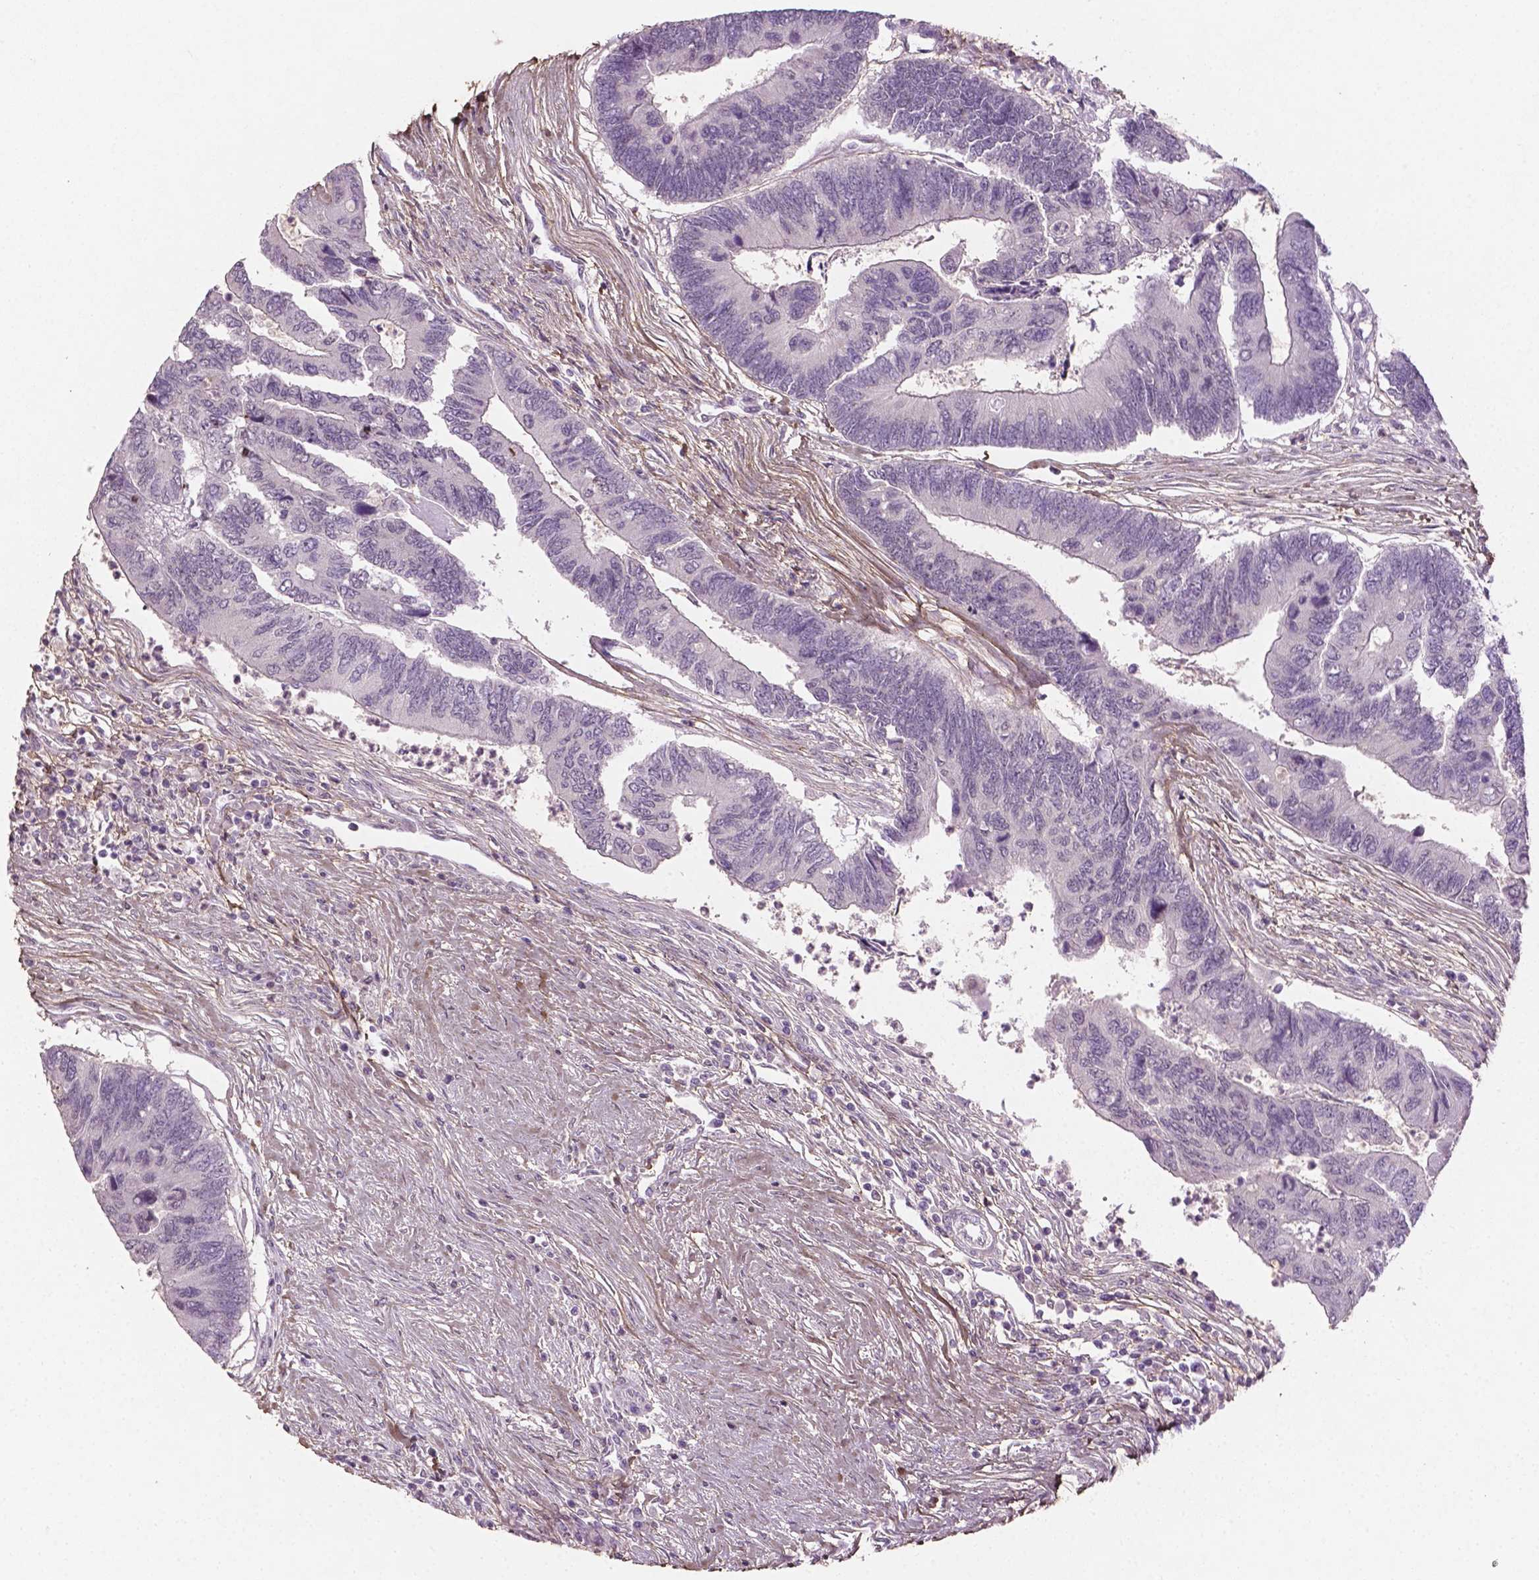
{"staining": {"intensity": "negative", "quantity": "none", "location": "none"}, "tissue": "colorectal cancer", "cell_type": "Tumor cells", "image_type": "cancer", "snomed": [{"axis": "morphology", "description": "Adenocarcinoma, NOS"}, {"axis": "topography", "description": "Colon"}], "caption": "IHC image of neoplastic tissue: human colorectal adenocarcinoma stained with DAB (3,3'-diaminobenzidine) demonstrates no significant protein positivity in tumor cells.", "gene": "DLG2", "patient": {"sex": "female", "age": 67}}